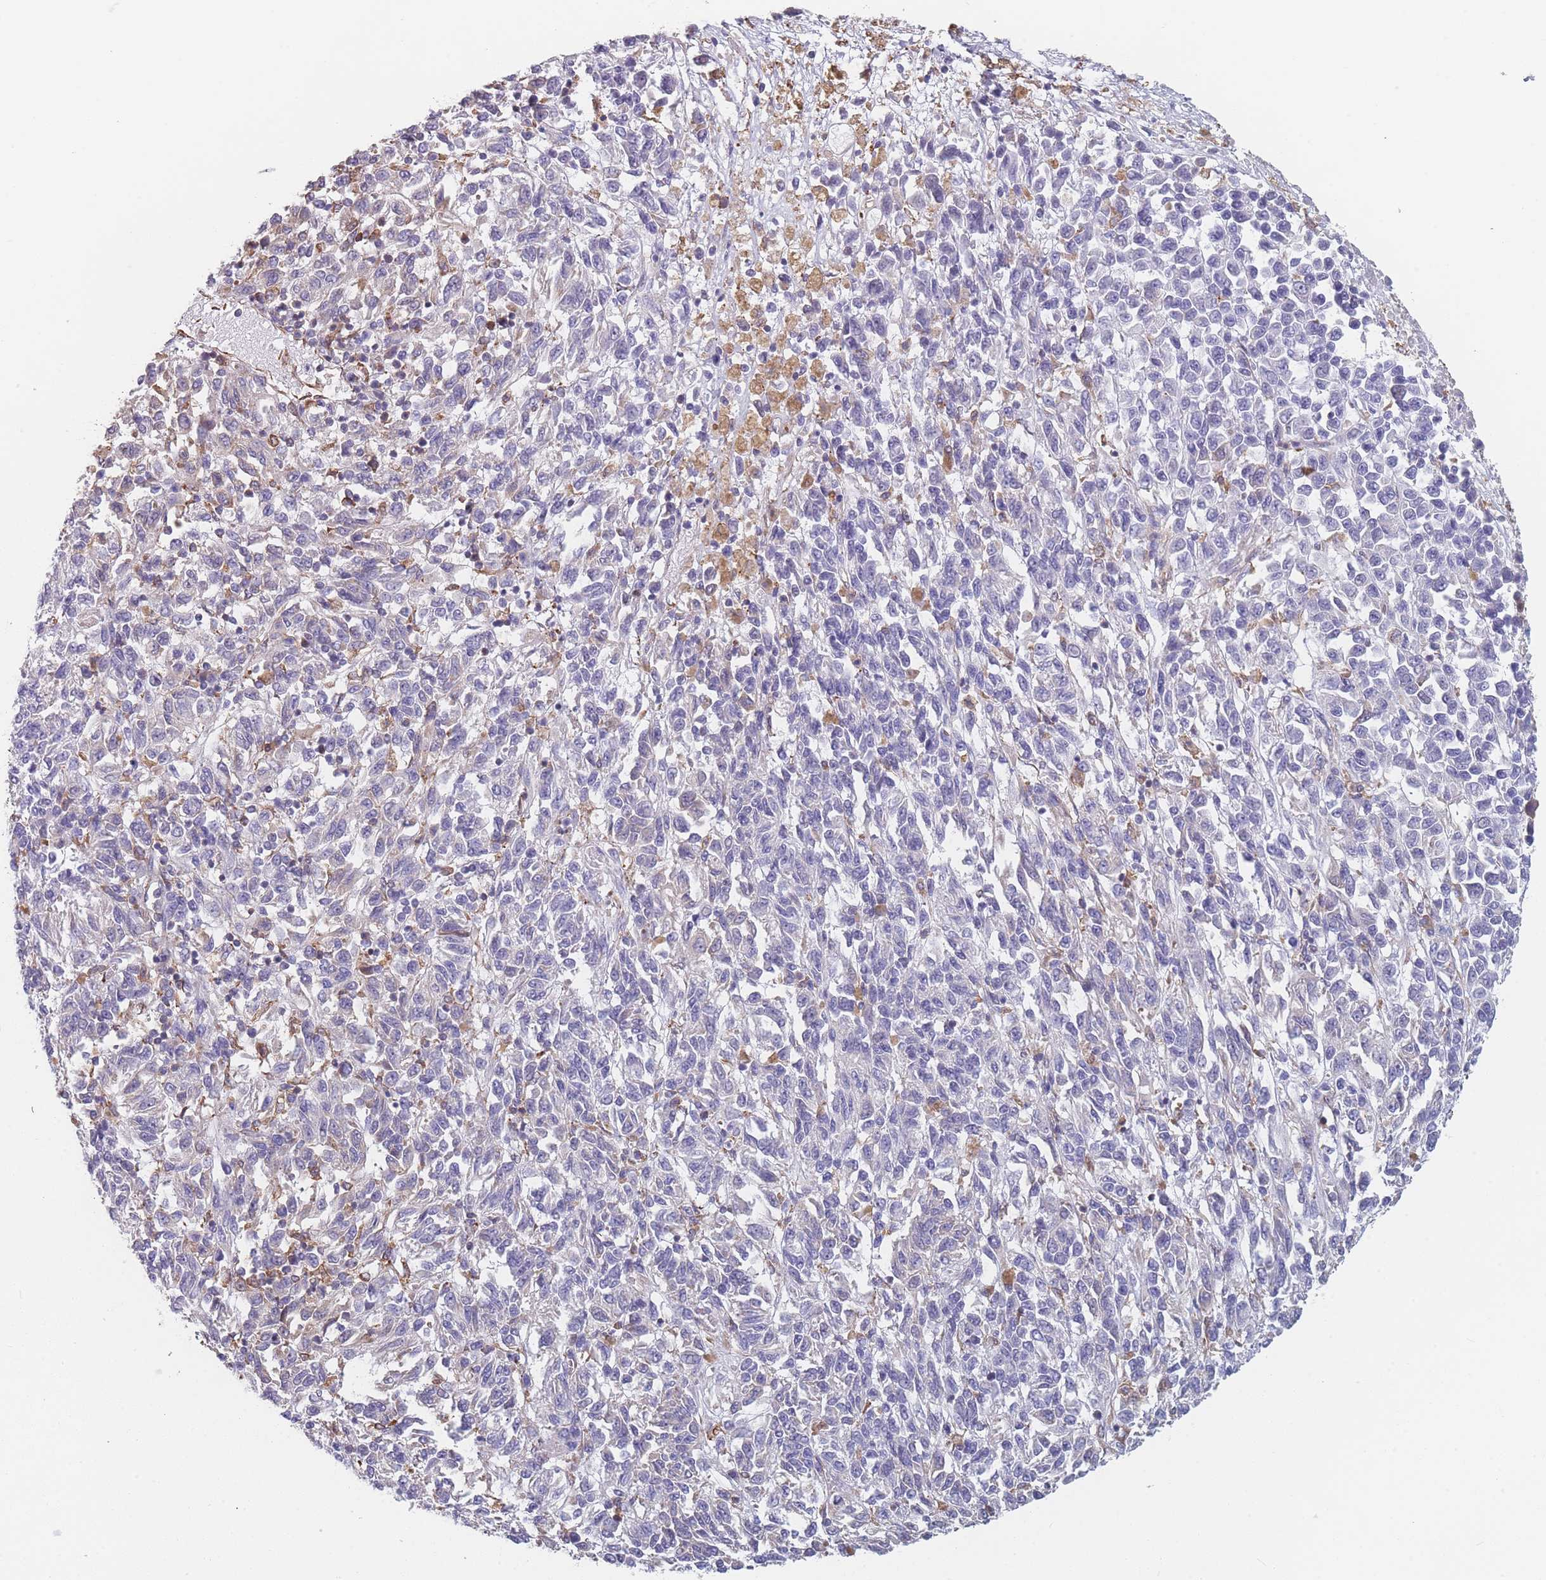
{"staining": {"intensity": "negative", "quantity": "none", "location": "none"}, "tissue": "melanoma", "cell_type": "Tumor cells", "image_type": "cancer", "snomed": [{"axis": "morphology", "description": "Malignant melanoma, Metastatic site"}, {"axis": "topography", "description": "Lung"}], "caption": "The histopathology image demonstrates no staining of tumor cells in melanoma.", "gene": "OR7C2", "patient": {"sex": "male", "age": 64}}